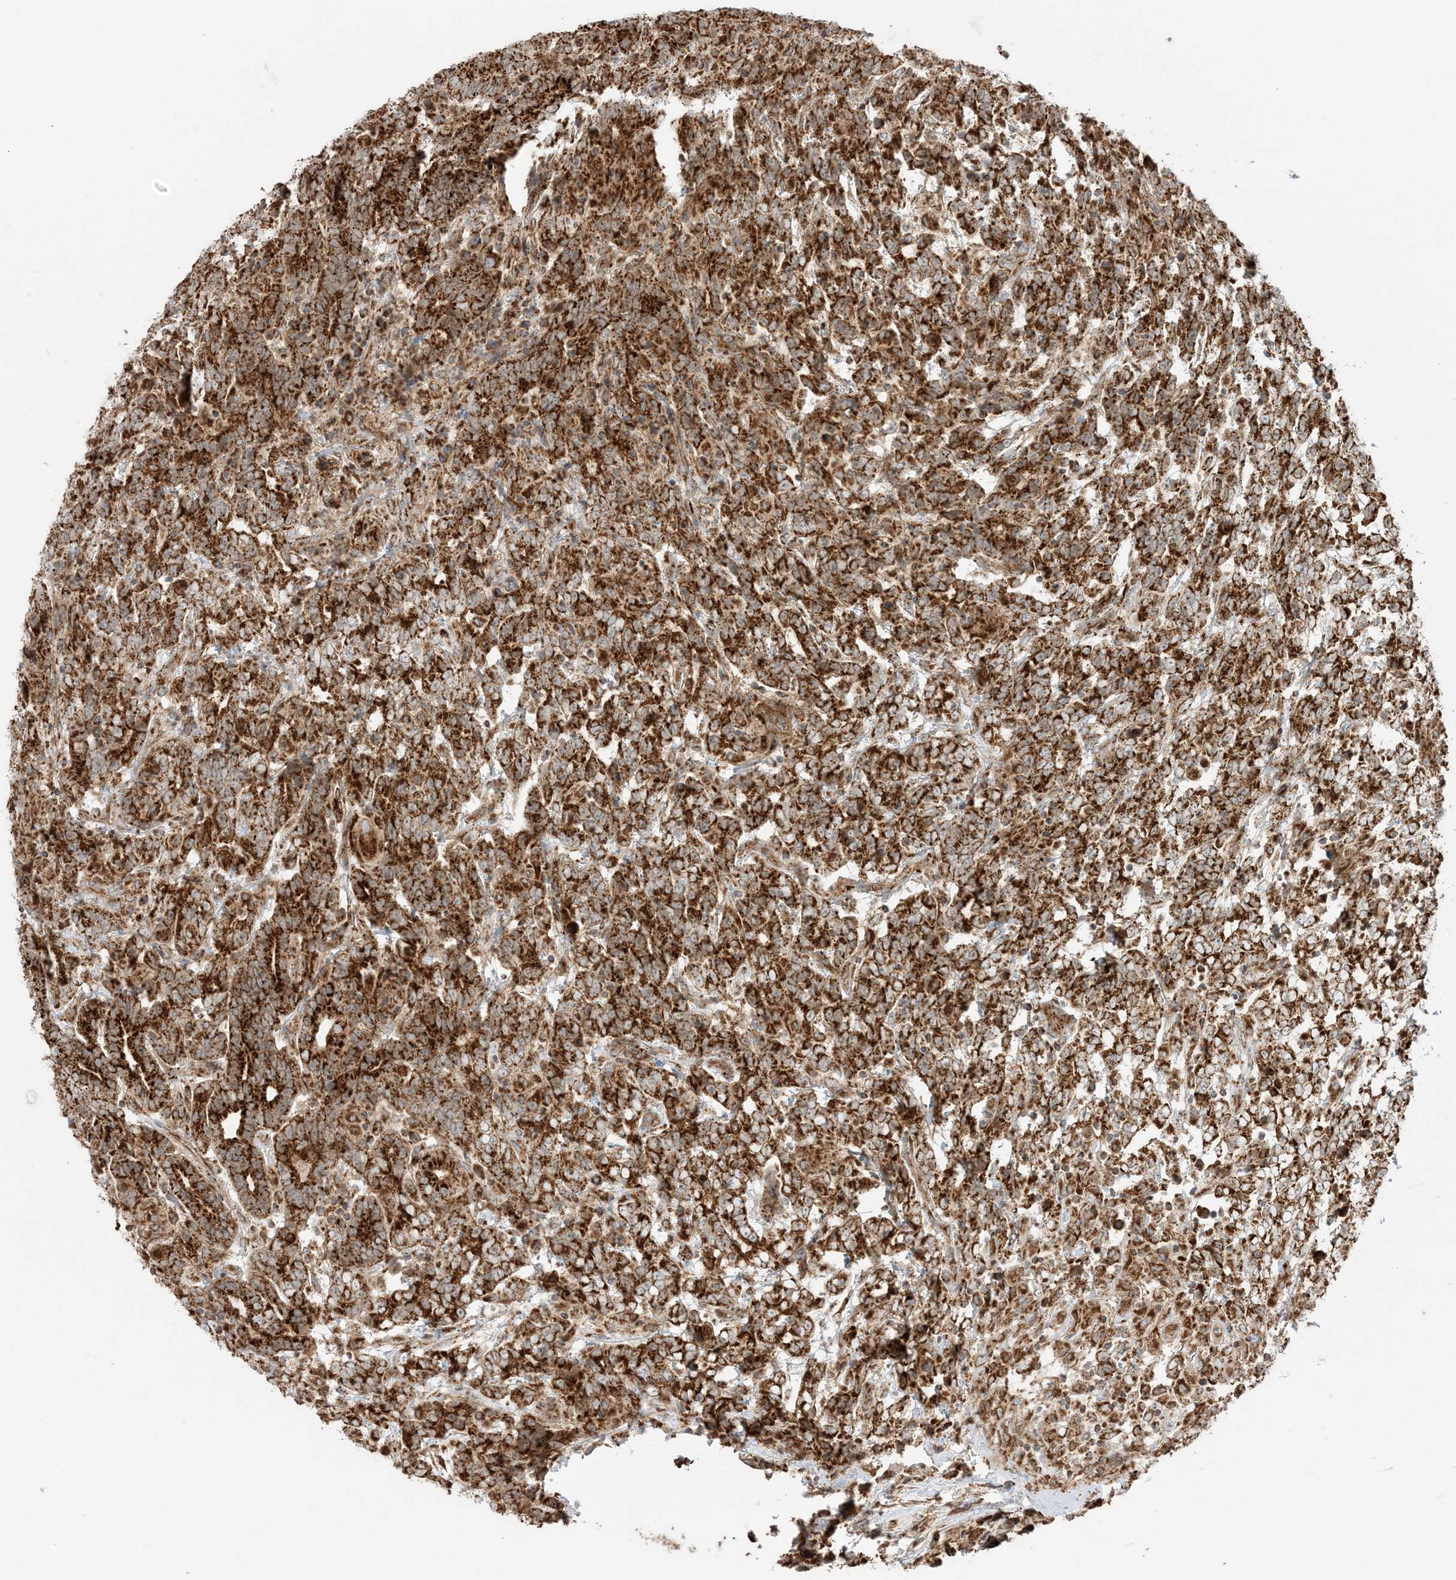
{"staining": {"intensity": "strong", "quantity": ">75%", "location": "cytoplasmic/membranous"}, "tissue": "testis cancer", "cell_type": "Tumor cells", "image_type": "cancer", "snomed": [{"axis": "morphology", "description": "Carcinoma, Embryonal, NOS"}, {"axis": "topography", "description": "Testis"}], "caption": "Testis embryonal carcinoma stained with DAB immunohistochemistry demonstrates high levels of strong cytoplasmic/membranous staining in approximately >75% of tumor cells.", "gene": "N4BP3", "patient": {"sex": "male", "age": 26}}